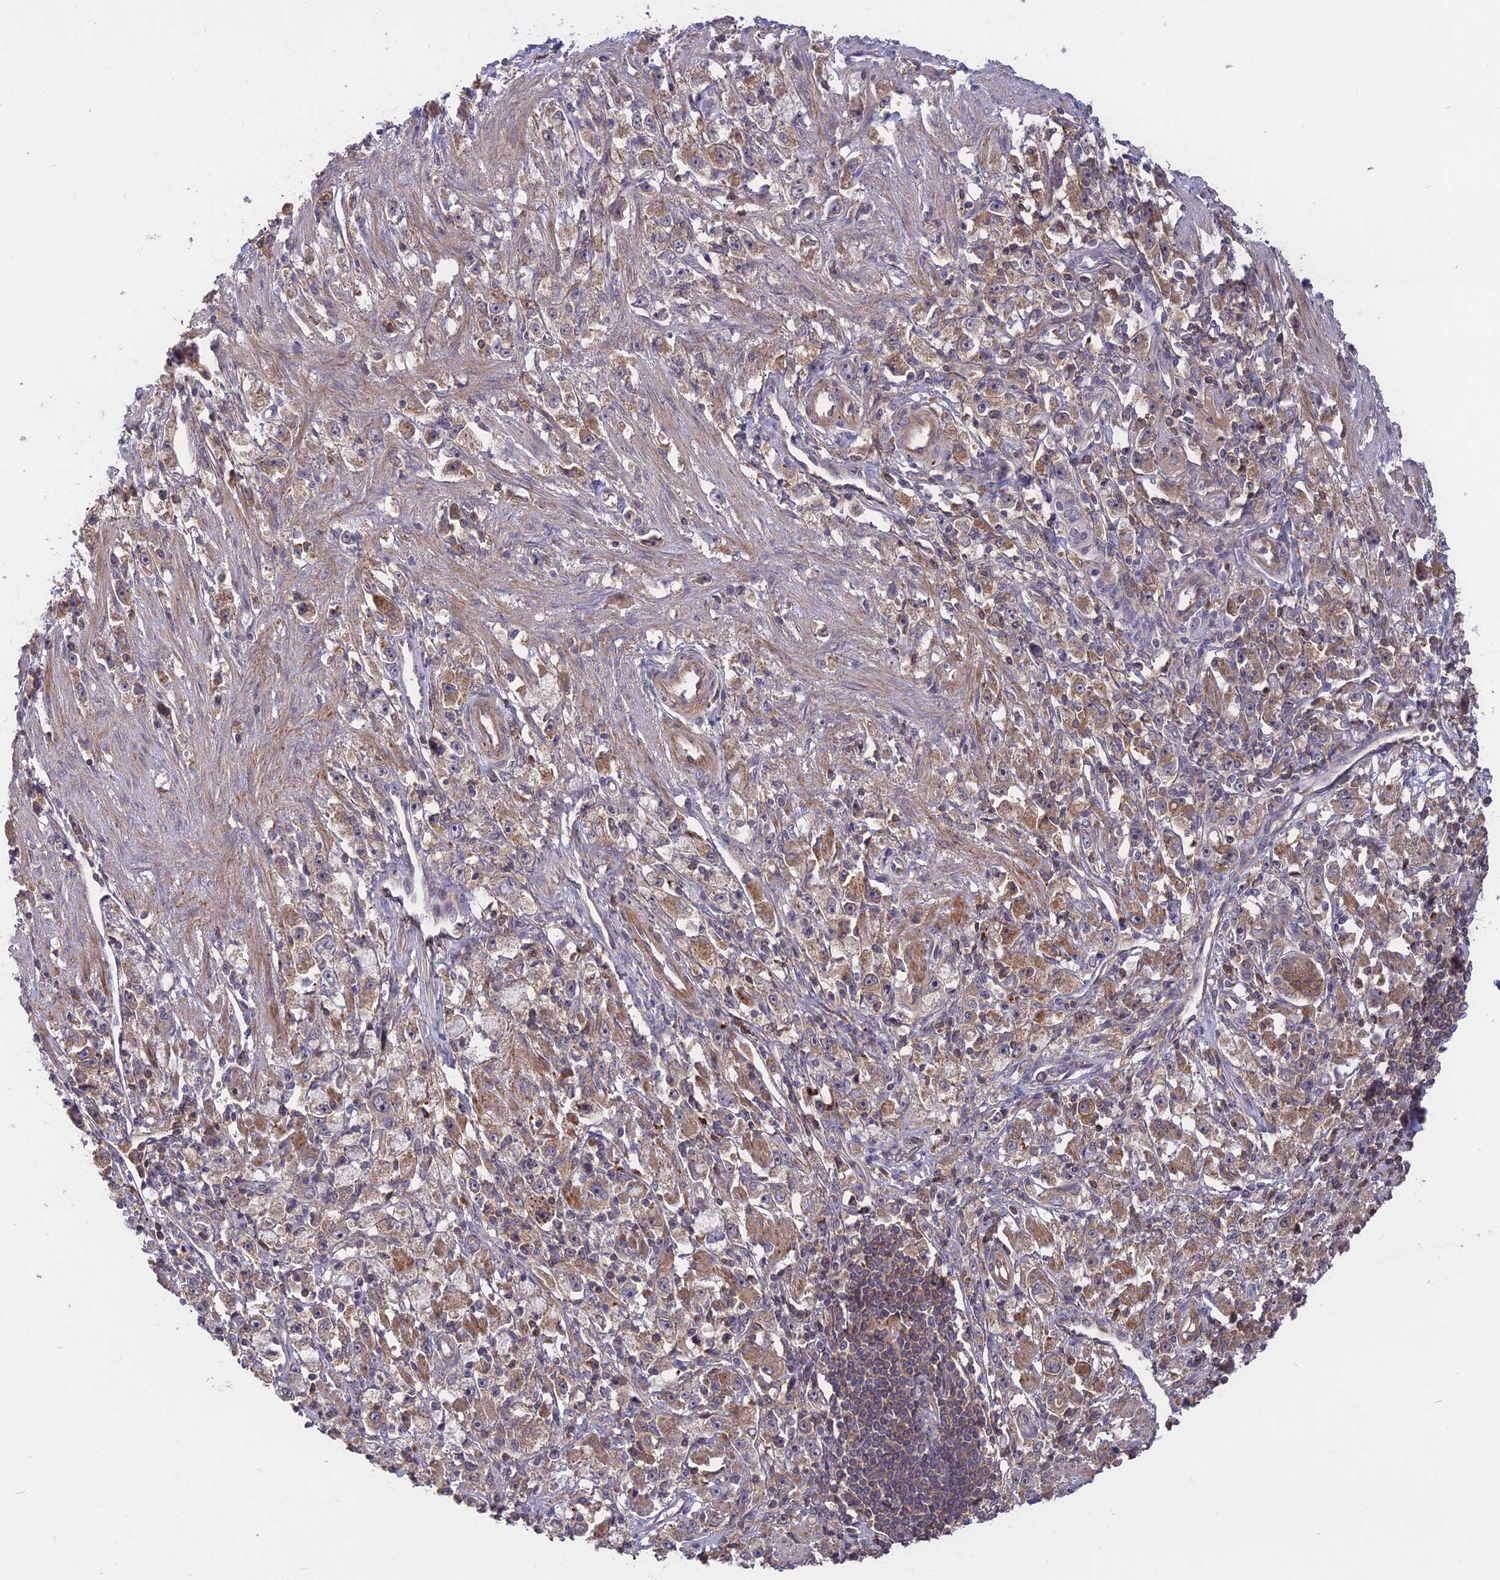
{"staining": {"intensity": "moderate", "quantity": ">75%", "location": "cytoplasmic/membranous"}, "tissue": "stomach cancer", "cell_type": "Tumor cells", "image_type": "cancer", "snomed": [{"axis": "morphology", "description": "Adenocarcinoma, NOS"}, {"axis": "topography", "description": "Stomach"}], "caption": "Stomach cancer (adenocarcinoma) tissue displays moderate cytoplasmic/membranous staining in about >75% of tumor cells, visualized by immunohistochemistry.", "gene": "ADO", "patient": {"sex": "female", "age": 59}}